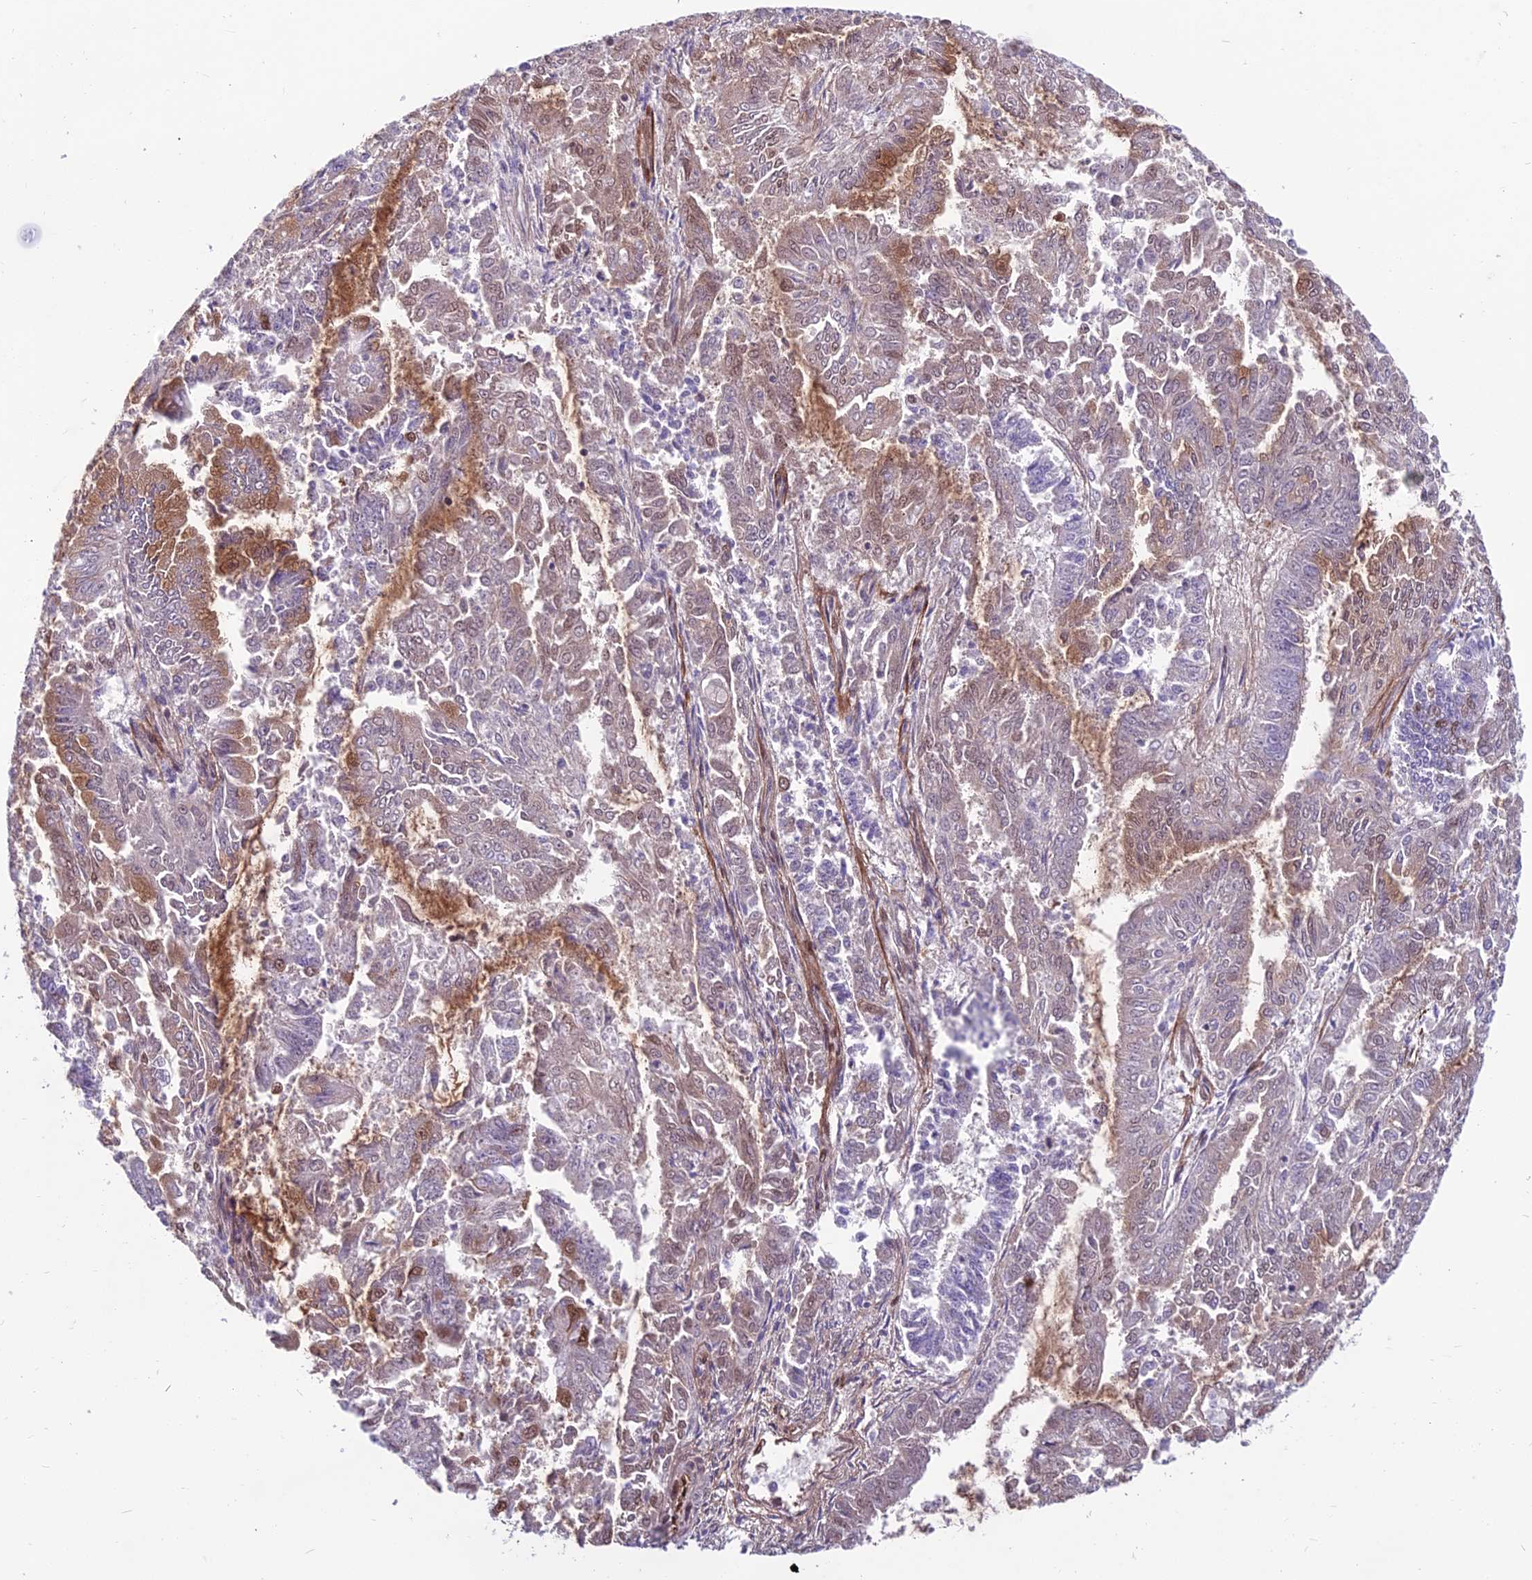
{"staining": {"intensity": "weak", "quantity": "<25%", "location": "cytoplasmic/membranous"}, "tissue": "endometrial cancer", "cell_type": "Tumor cells", "image_type": "cancer", "snomed": [{"axis": "morphology", "description": "Adenocarcinoma, NOS"}, {"axis": "topography", "description": "Endometrium"}], "caption": "Immunohistochemistry (IHC) micrograph of neoplastic tissue: endometrial cancer stained with DAB demonstrates no significant protein positivity in tumor cells.", "gene": "RTN4RL1", "patient": {"sex": "female", "age": 73}}